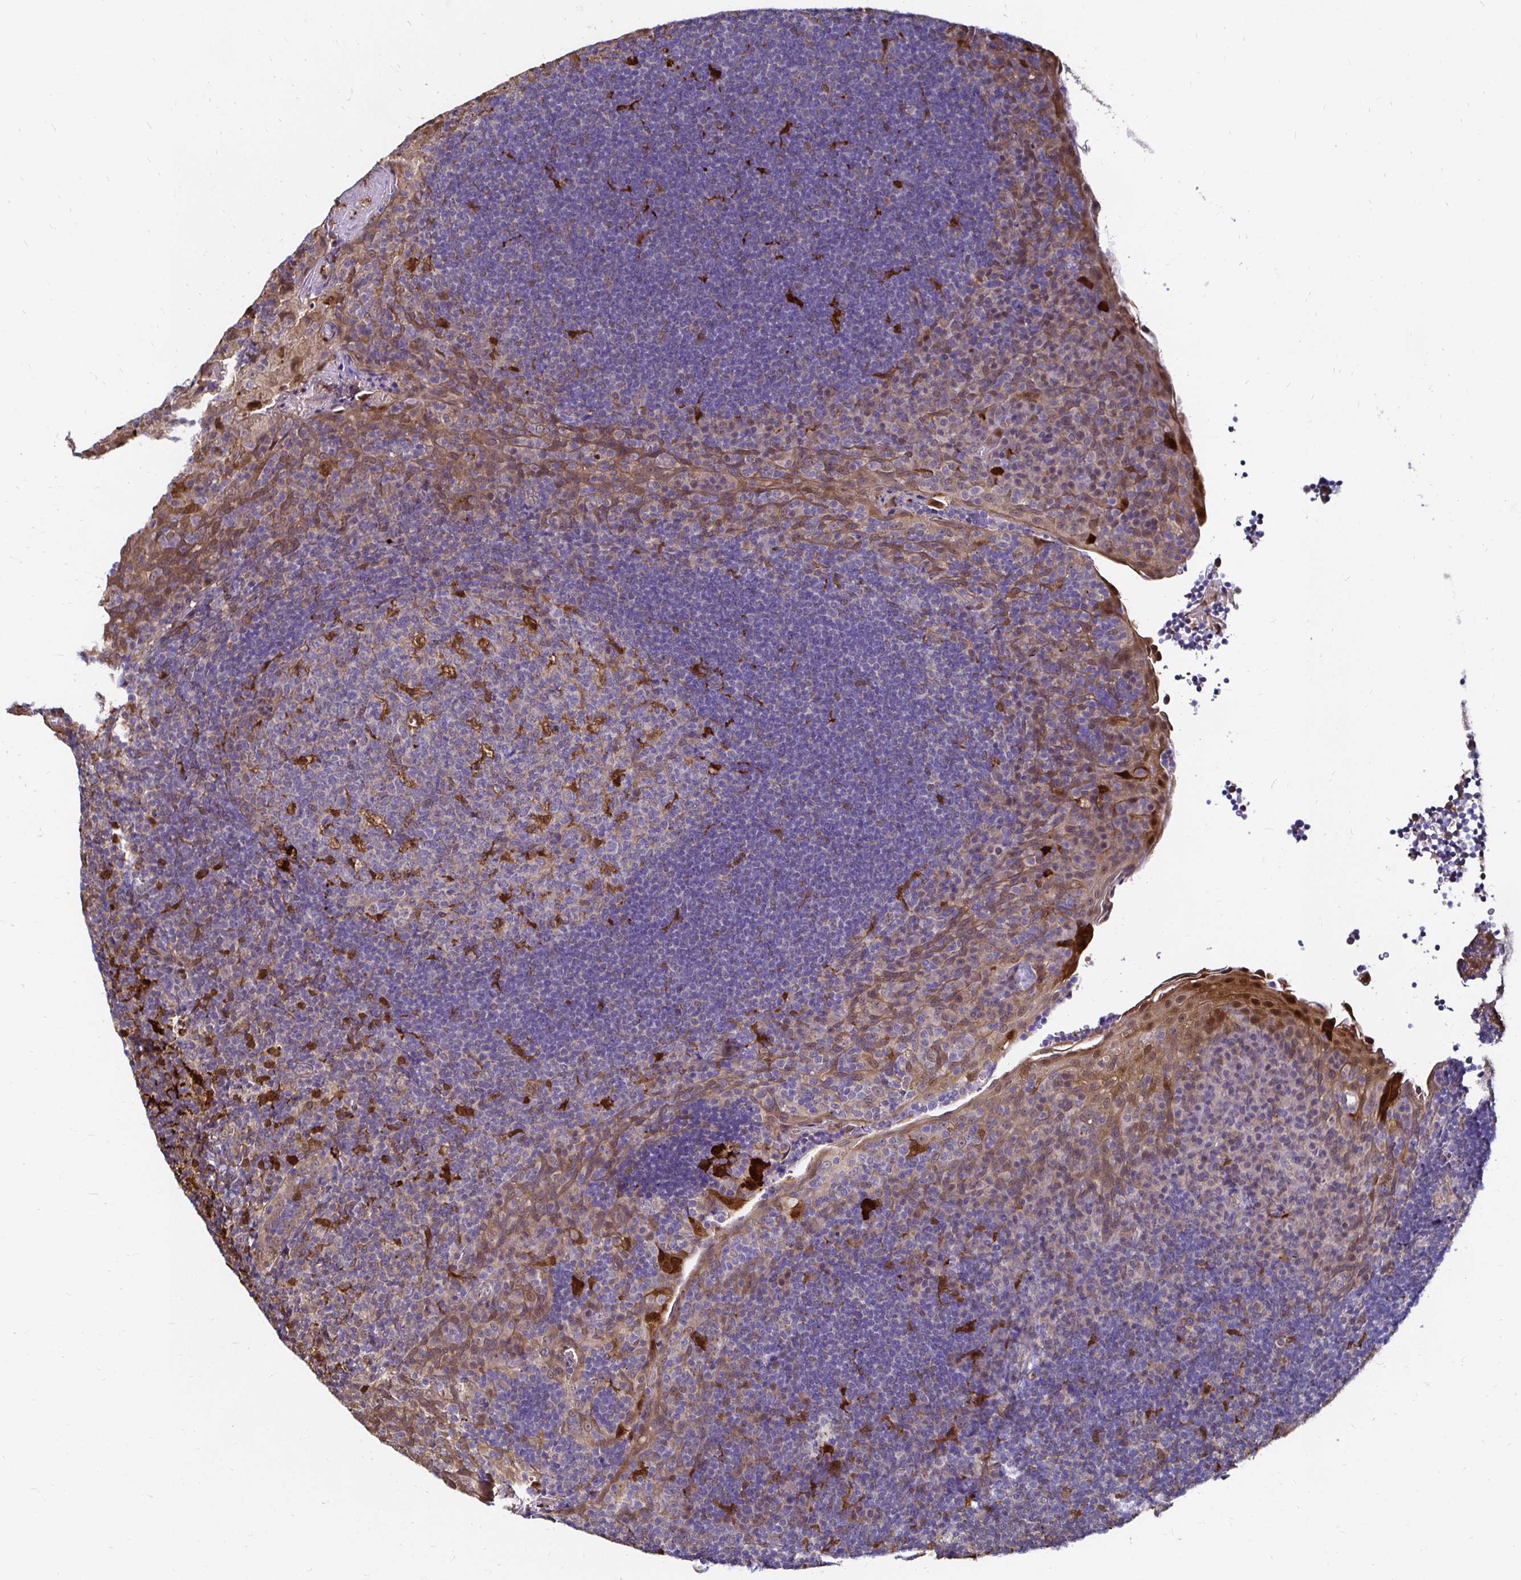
{"staining": {"intensity": "moderate", "quantity": "<25%", "location": "cytoplasmic/membranous"}, "tissue": "tonsil", "cell_type": "Germinal center cells", "image_type": "normal", "snomed": [{"axis": "morphology", "description": "Normal tissue, NOS"}, {"axis": "topography", "description": "Tonsil"}], "caption": "Protein analysis of benign tonsil shows moderate cytoplasmic/membranous staining in about <25% of germinal center cells.", "gene": "TXN", "patient": {"sex": "male", "age": 17}}